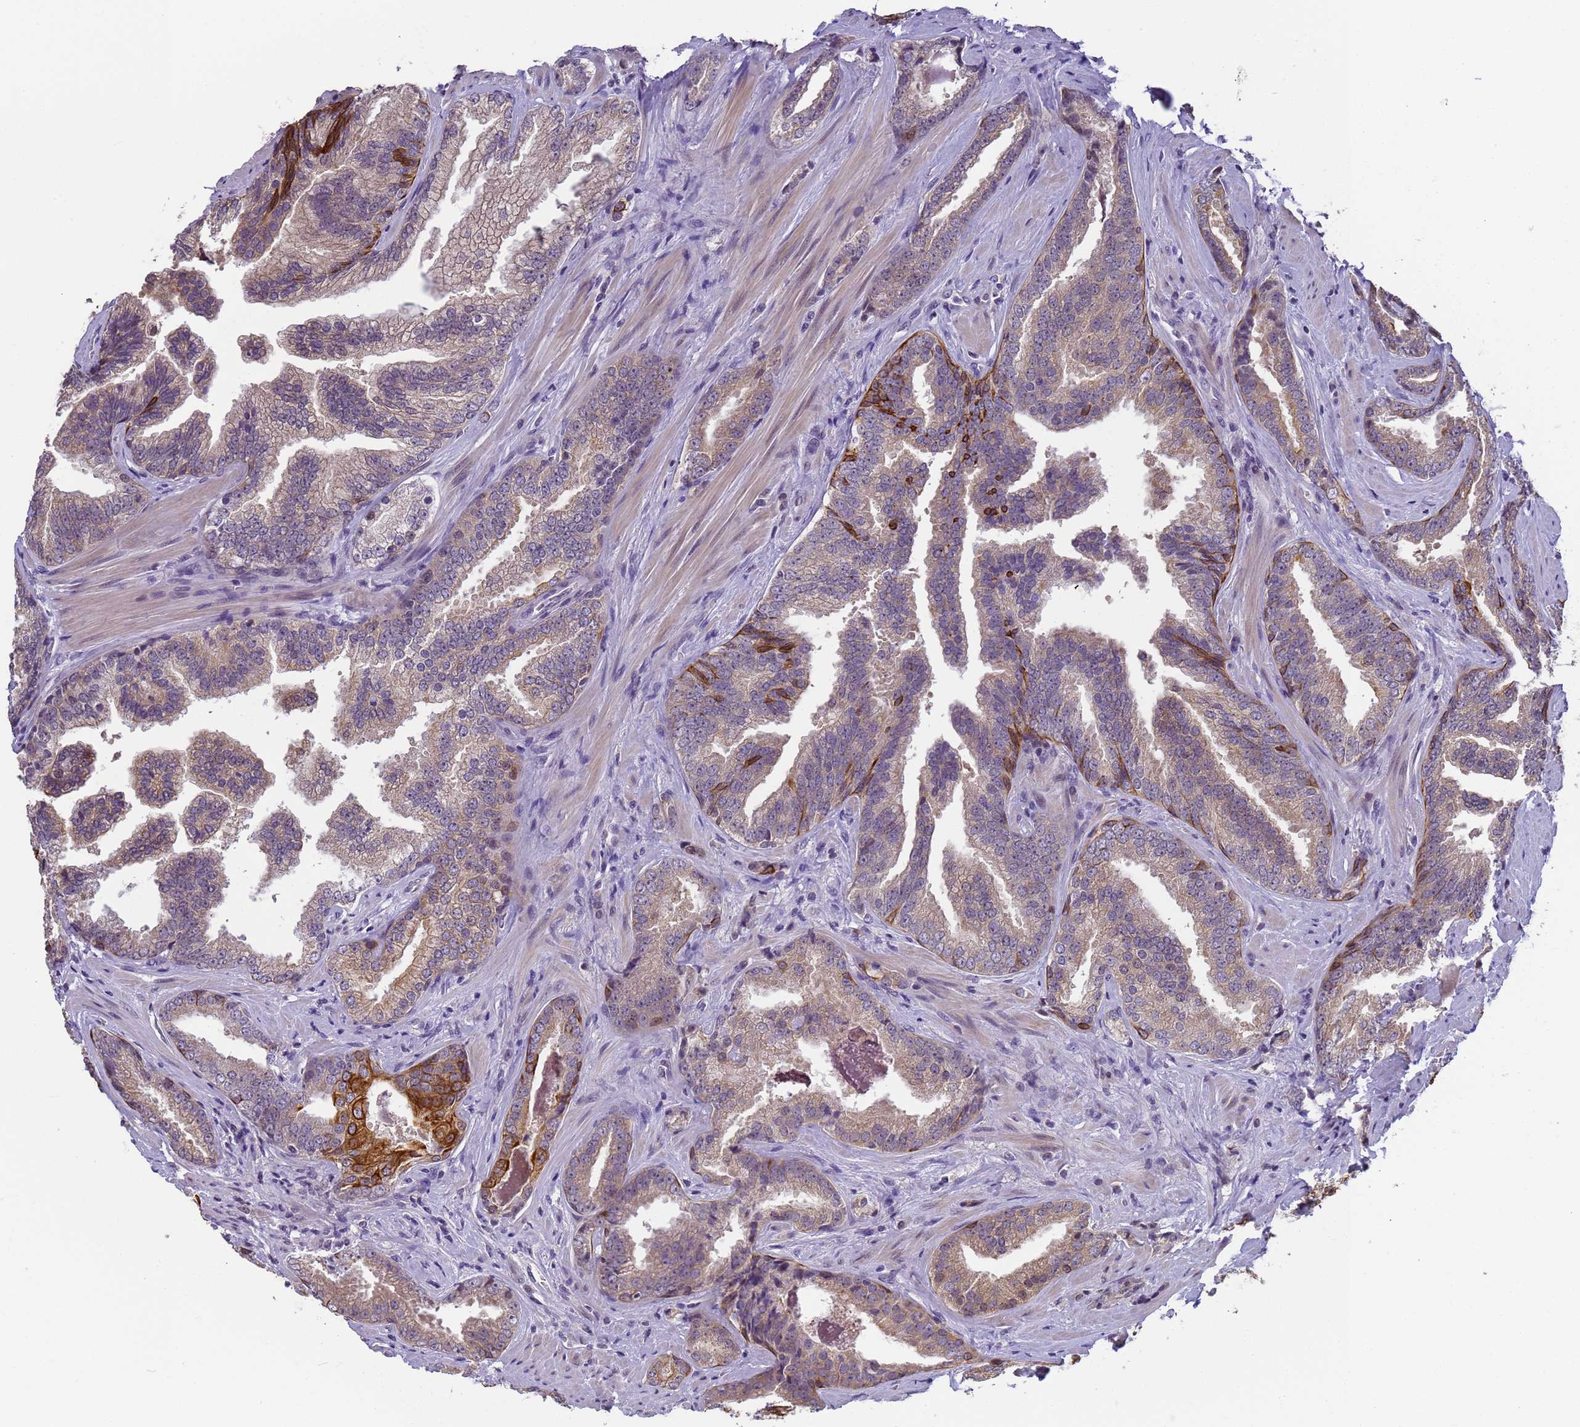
{"staining": {"intensity": "moderate", "quantity": "<25%", "location": "cytoplasmic/membranous"}, "tissue": "prostate cancer", "cell_type": "Tumor cells", "image_type": "cancer", "snomed": [{"axis": "morphology", "description": "Adenocarcinoma, High grade"}, {"axis": "topography", "description": "Prostate"}], "caption": "Prostate cancer was stained to show a protein in brown. There is low levels of moderate cytoplasmic/membranous staining in approximately <25% of tumor cells.", "gene": "VWA3A", "patient": {"sex": "male", "age": 63}}